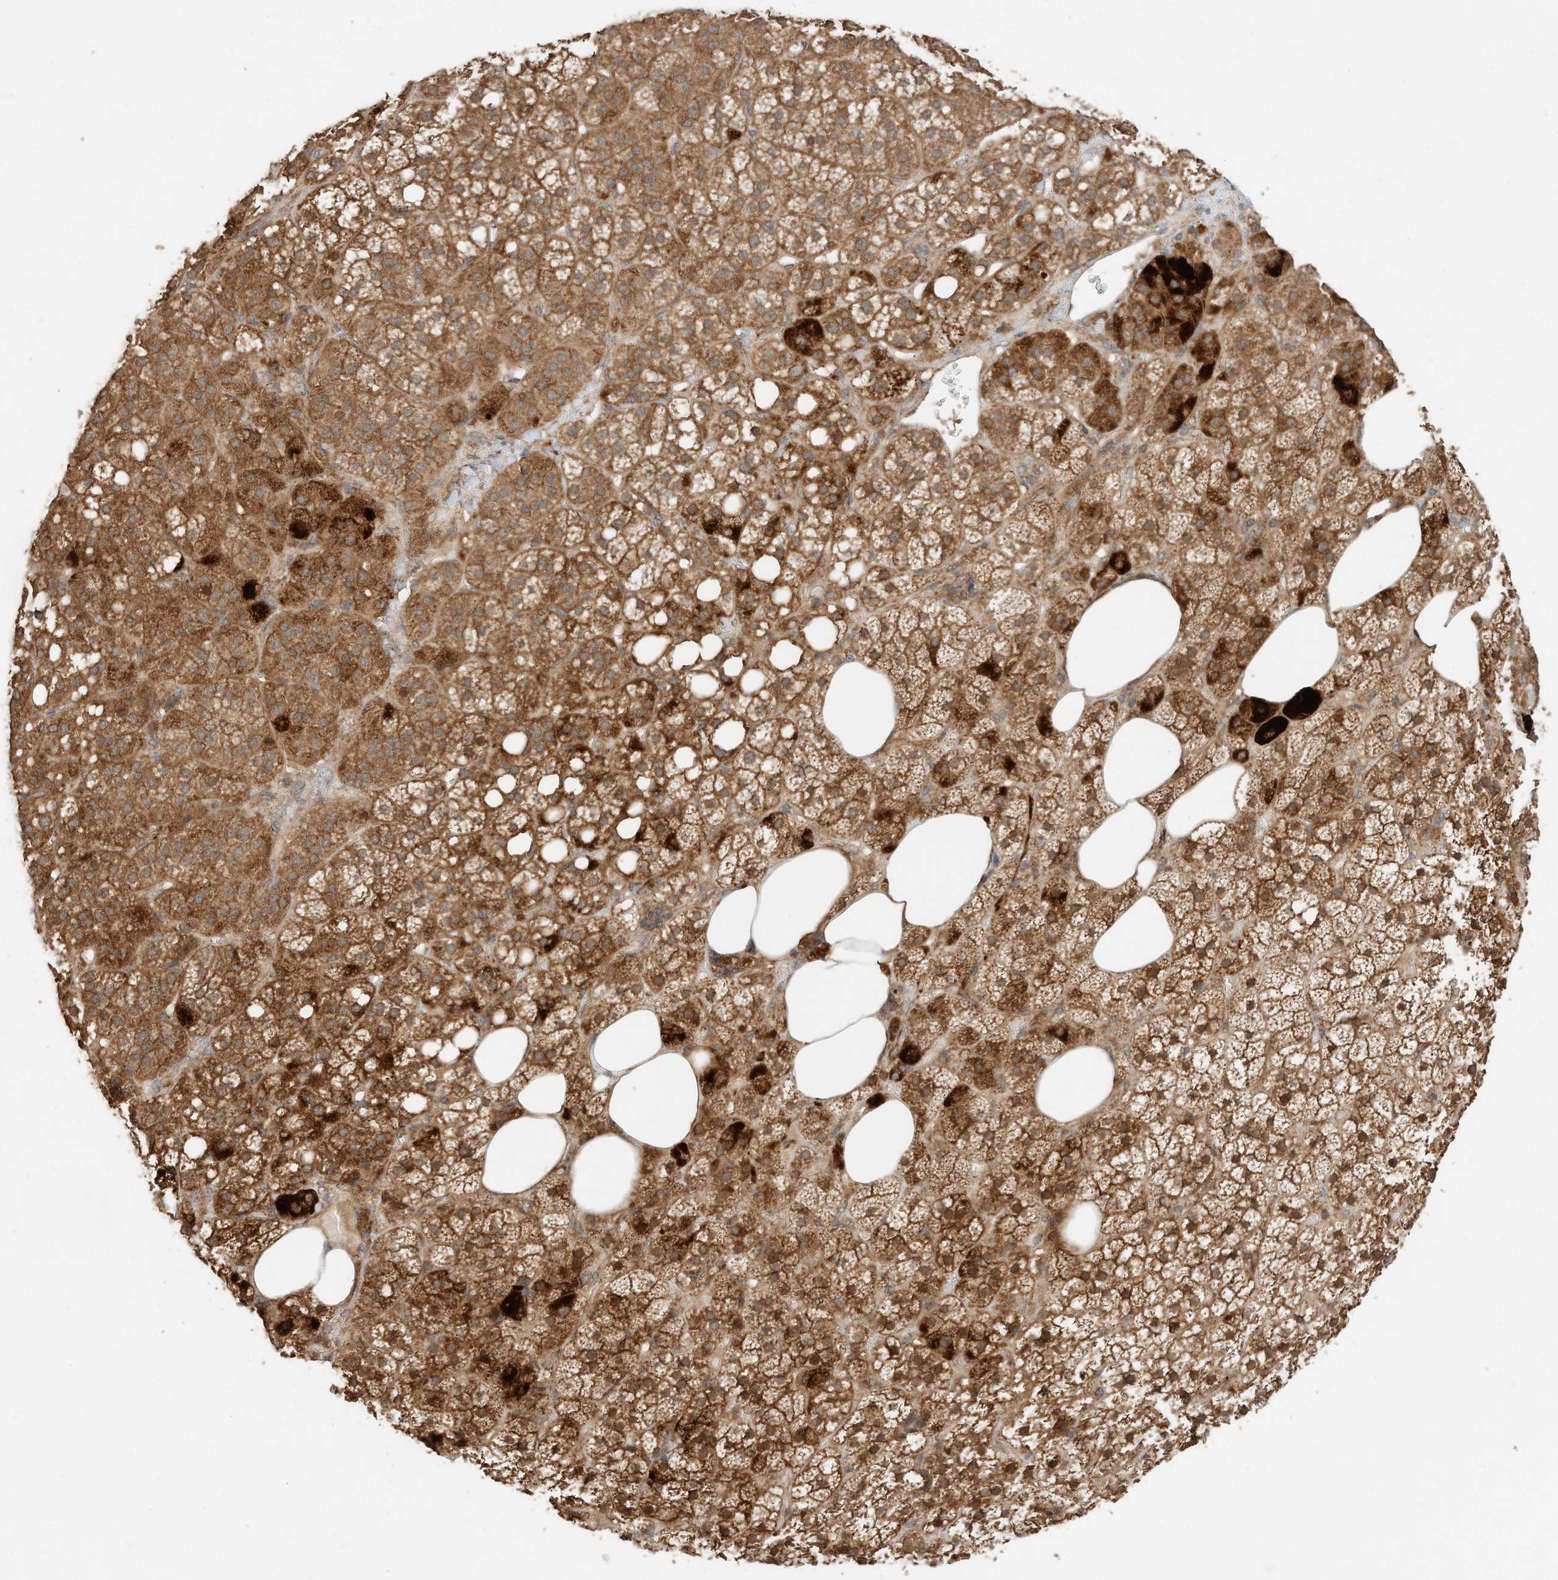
{"staining": {"intensity": "moderate", "quantity": ">75%", "location": "cytoplasmic/membranous"}, "tissue": "adrenal gland", "cell_type": "Glandular cells", "image_type": "normal", "snomed": [{"axis": "morphology", "description": "Normal tissue, NOS"}, {"axis": "topography", "description": "Adrenal gland"}], "caption": "Immunohistochemistry photomicrograph of normal adrenal gland: human adrenal gland stained using IHC exhibits medium levels of moderate protein expression localized specifically in the cytoplasmic/membranous of glandular cells, appearing as a cytoplasmic/membranous brown color.", "gene": "CPAMD8", "patient": {"sex": "female", "age": 59}}